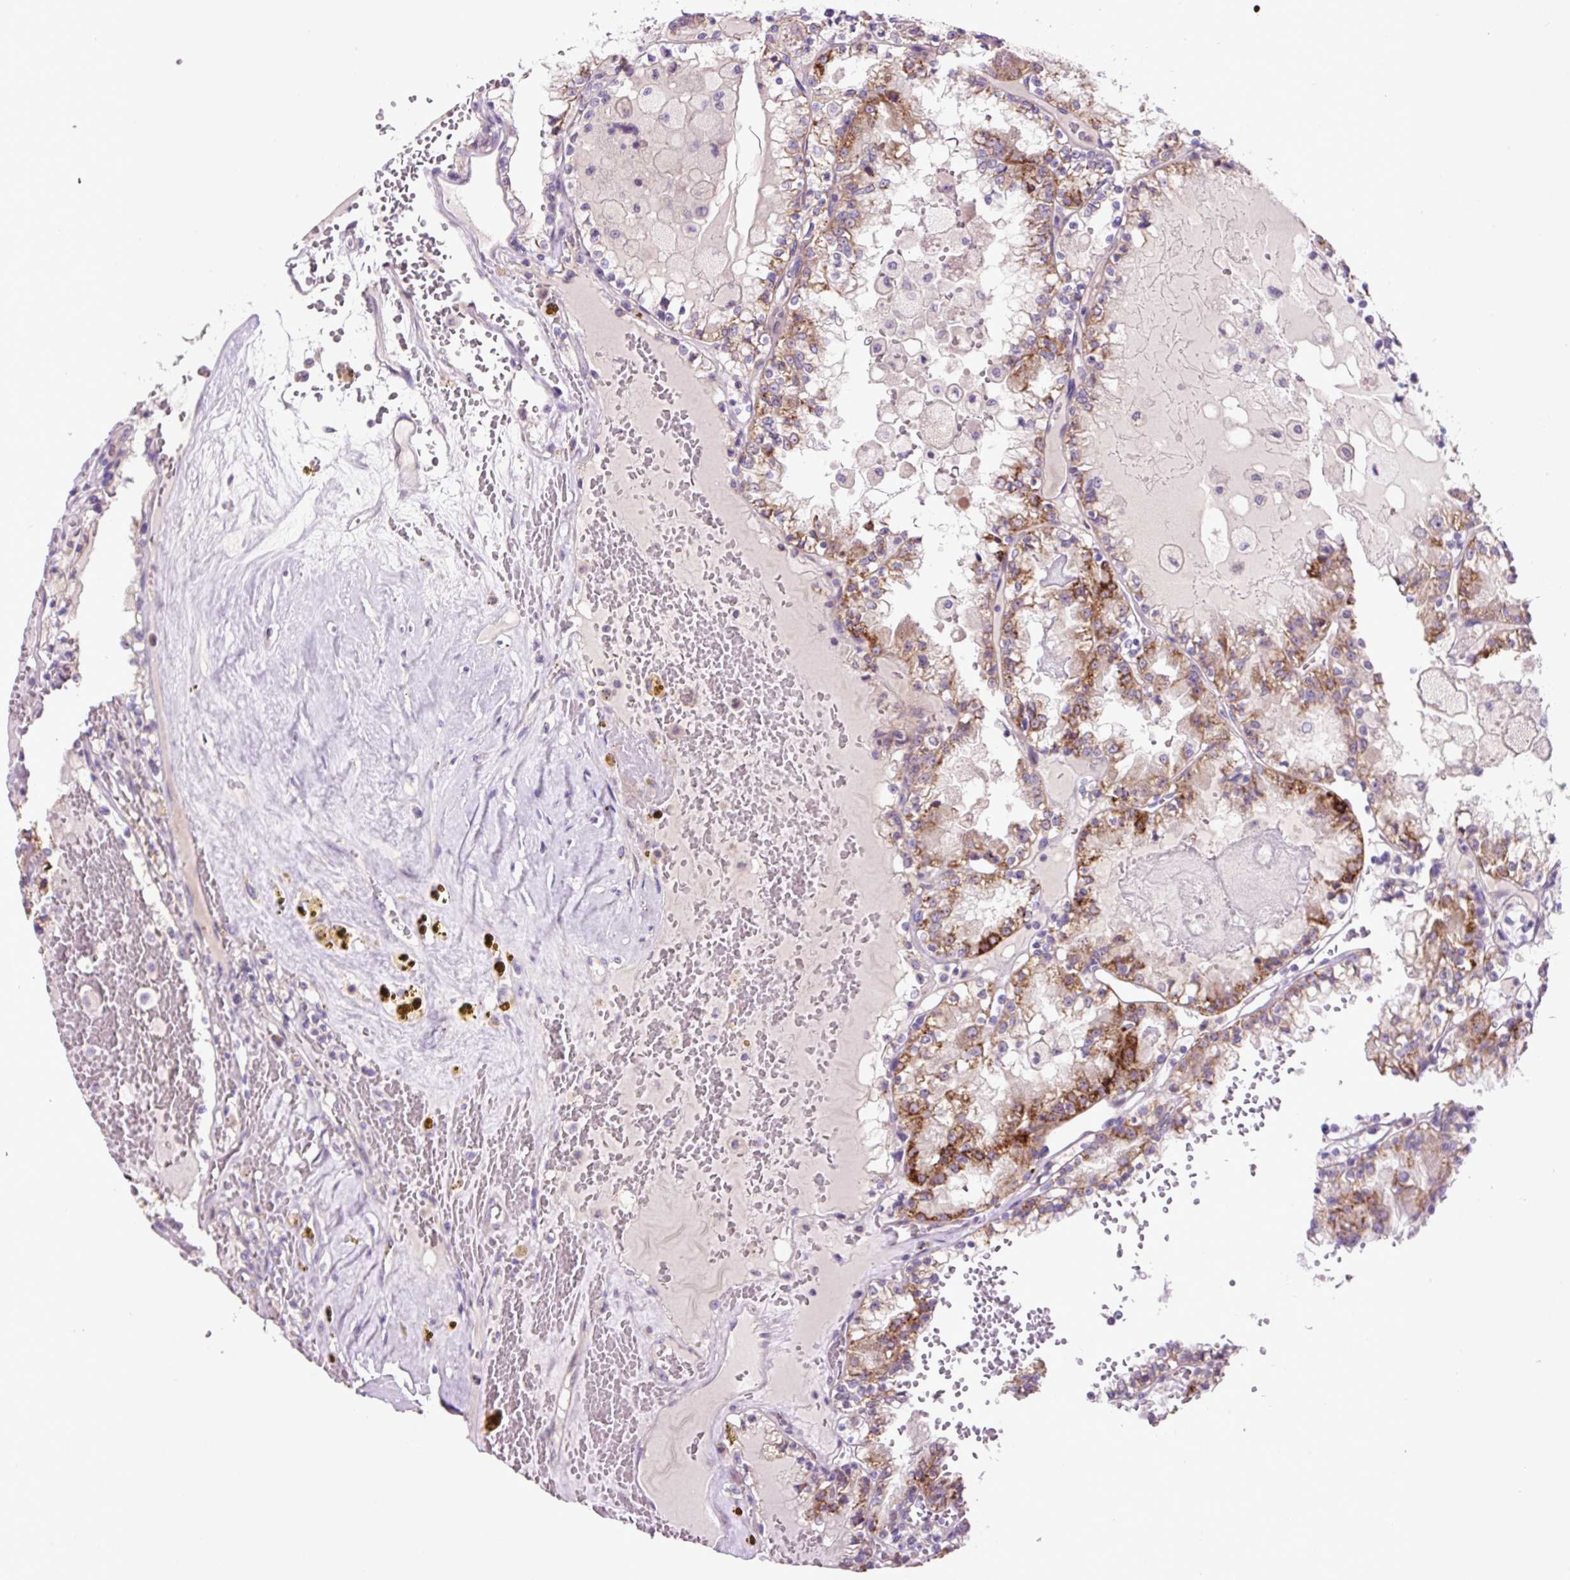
{"staining": {"intensity": "moderate", "quantity": ">75%", "location": "cytoplasmic/membranous"}, "tissue": "renal cancer", "cell_type": "Tumor cells", "image_type": "cancer", "snomed": [{"axis": "morphology", "description": "Adenocarcinoma, NOS"}, {"axis": "topography", "description": "Kidney"}], "caption": "Protein expression analysis of human renal adenocarcinoma reveals moderate cytoplasmic/membranous positivity in about >75% of tumor cells.", "gene": "OGDHL", "patient": {"sex": "female", "age": 56}}